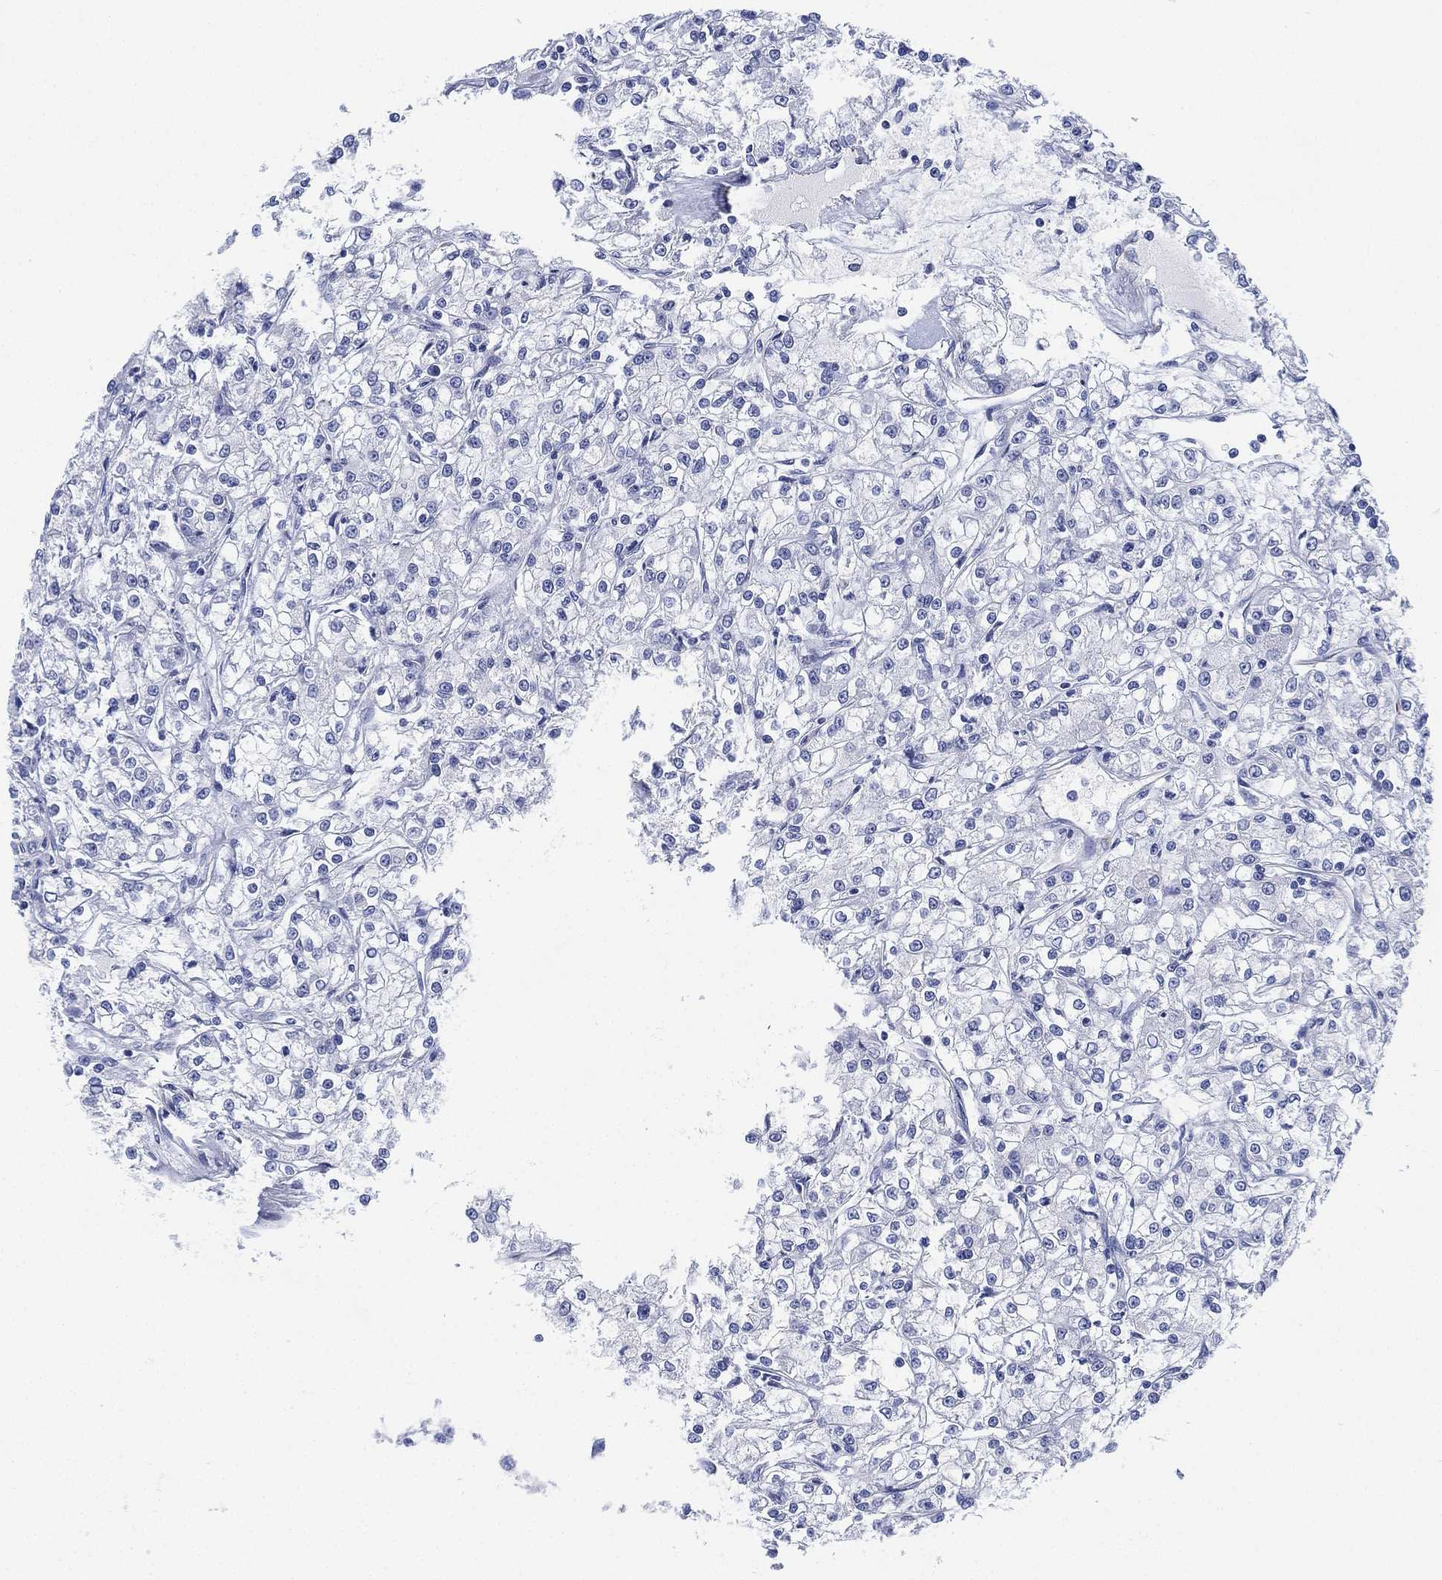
{"staining": {"intensity": "negative", "quantity": "none", "location": "none"}, "tissue": "renal cancer", "cell_type": "Tumor cells", "image_type": "cancer", "snomed": [{"axis": "morphology", "description": "Adenocarcinoma, NOS"}, {"axis": "topography", "description": "Kidney"}], "caption": "This is a photomicrograph of IHC staining of renal cancer, which shows no positivity in tumor cells.", "gene": "PSKH2", "patient": {"sex": "female", "age": 59}}